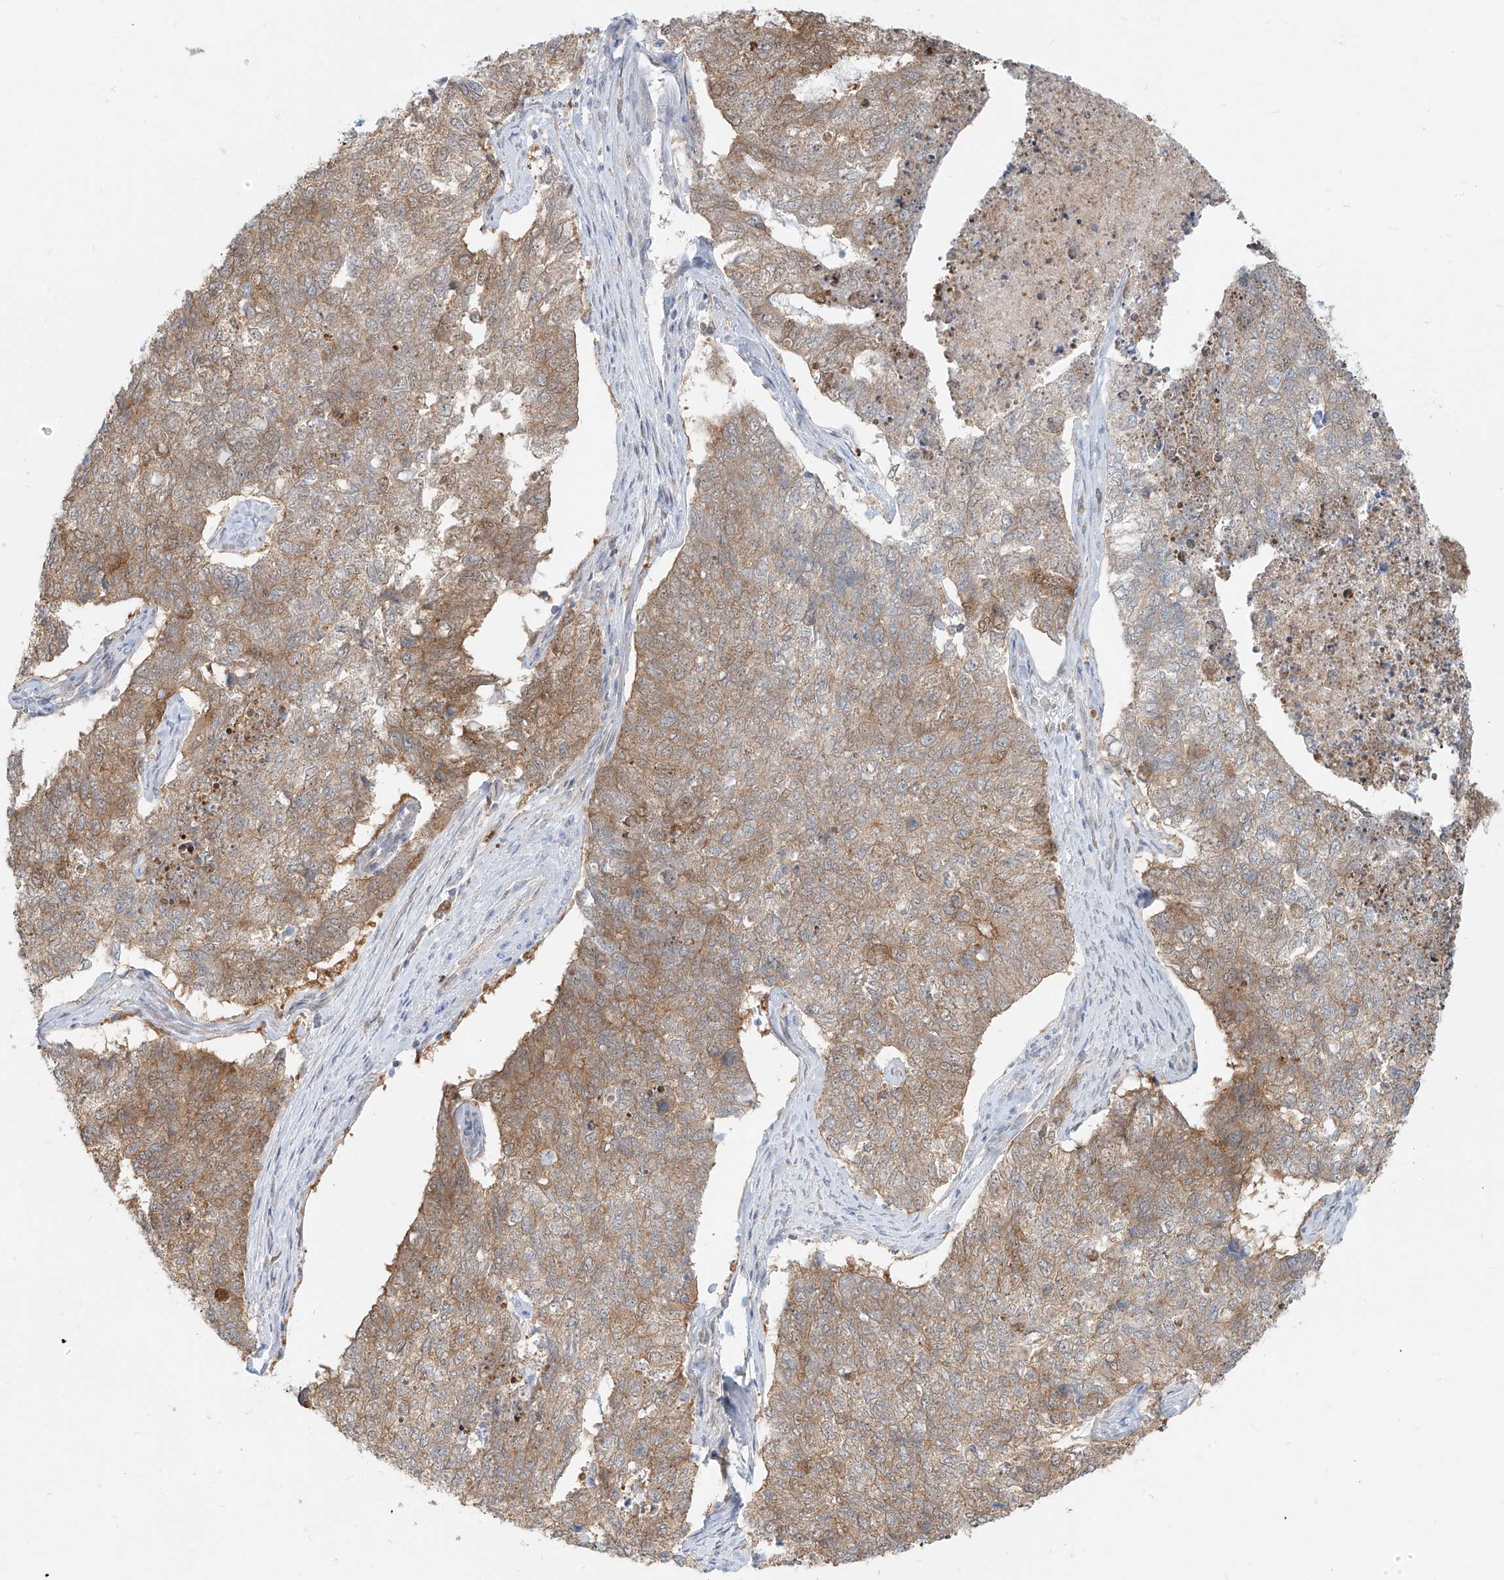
{"staining": {"intensity": "moderate", "quantity": ">75%", "location": "cytoplasmic/membranous"}, "tissue": "cervical cancer", "cell_type": "Tumor cells", "image_type": "cancer", "snomed": [{"axis": "morphology", "description": "Squamous cell carcinoma, NOS"}, {"axis": "topography", "description": "Cervix"}], "caption": "Squamous cell carcinoma (cervical) stained with a brown dye shows moderate cytoplasmic/membranous positive expression in about >75% of tumor cells.", "gene": "PGD", "patient": {"sex": "female", "age": 63}}